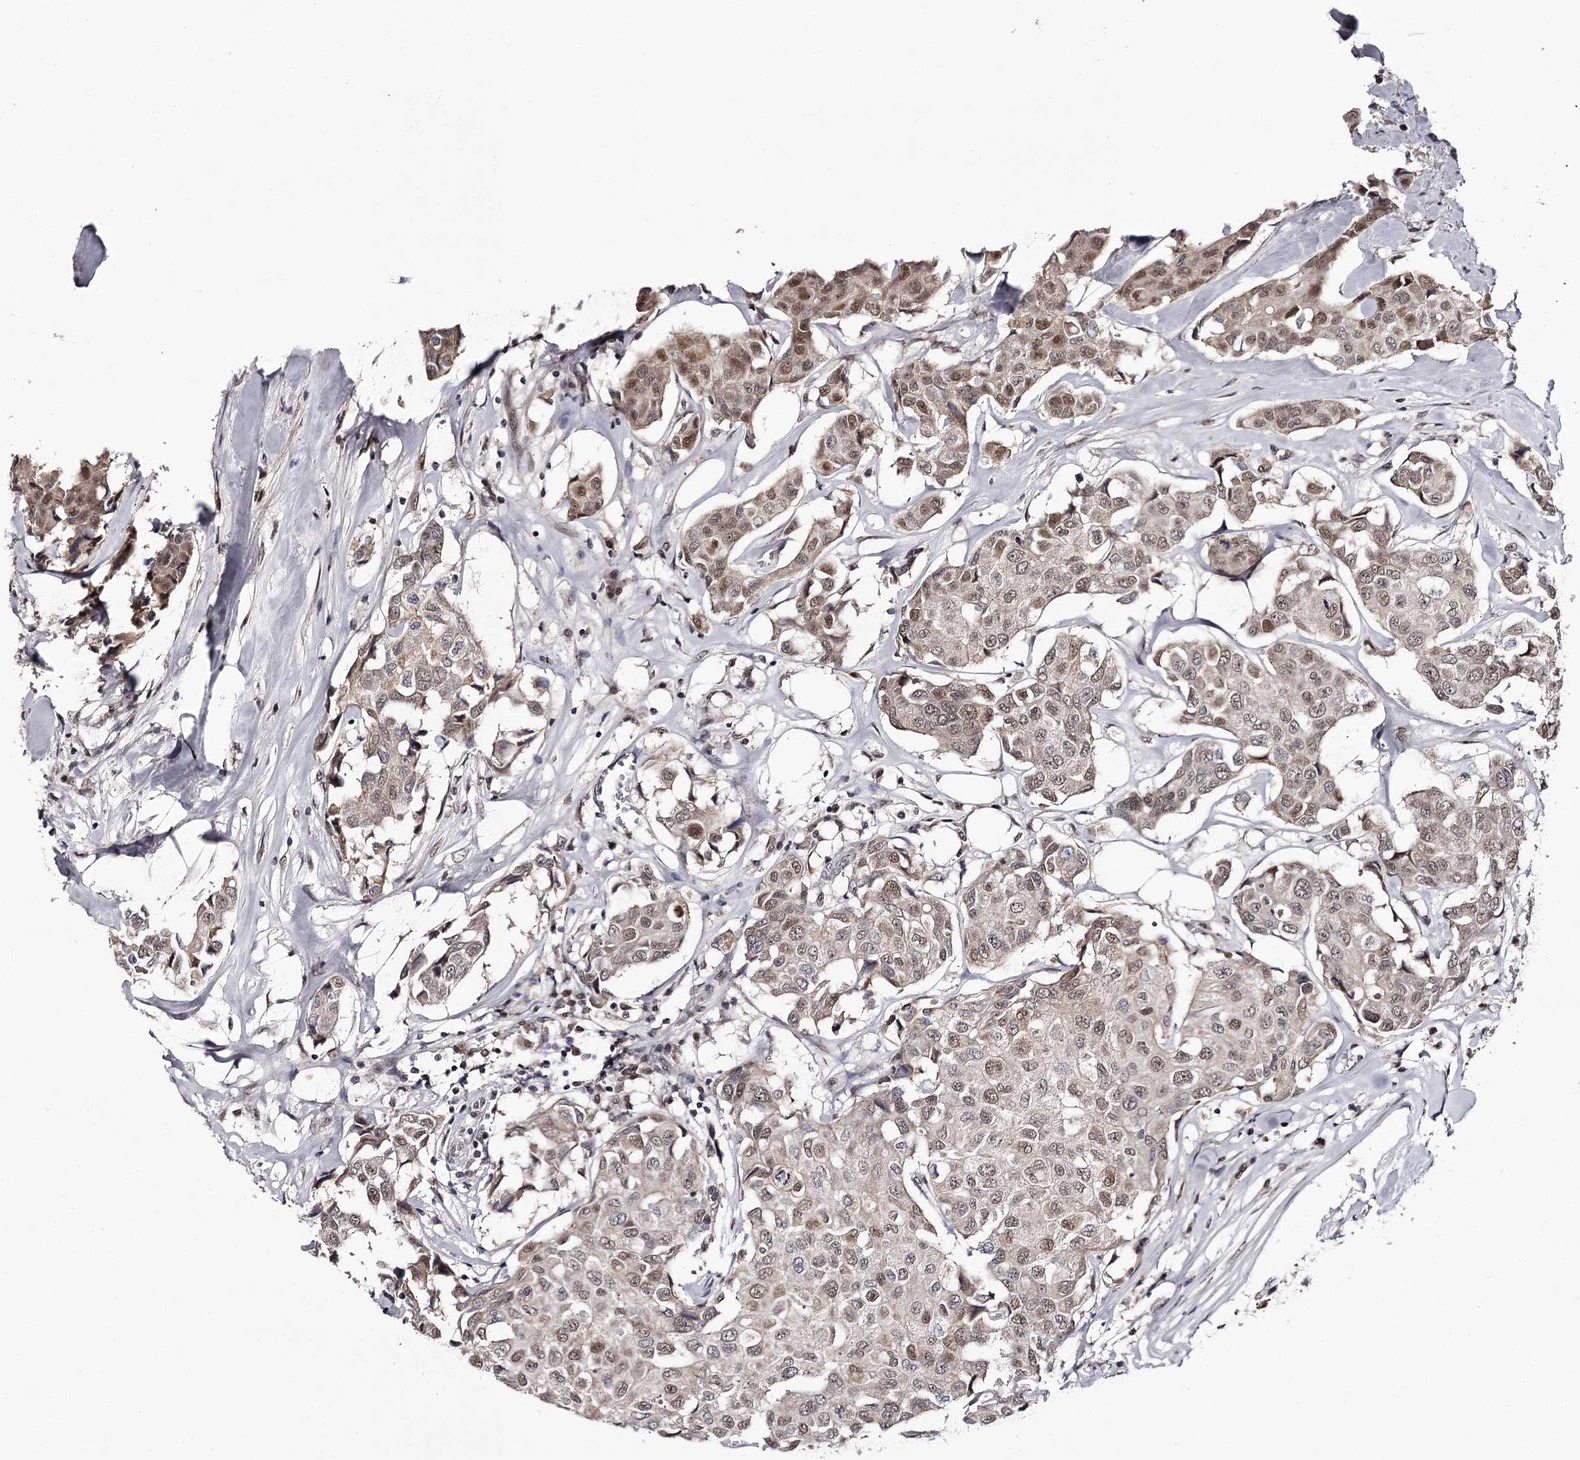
{"staining": {"intensity": "moderate", "quantity": ">75%", "location": "nuclear"}, "tissue": "breast cancer", "cell_type": "Tumor cells", "image_type": "cancer", "snomed": [{"axis": "morphology", "description": "Duct carcinoma"}, {"axis": "topography", "description": "Breast"}], "caption": "High-magnification brightfield microscopy of breast invasive ductal carcinoma stained with DAB (brown) and counterstained with hematoxylin (blue). tumor cells exhibit moderate nuclear expression is seen in about>75% of cells.", "gene": "TTC33", "patient": {"sex": "female", "age": 80}}